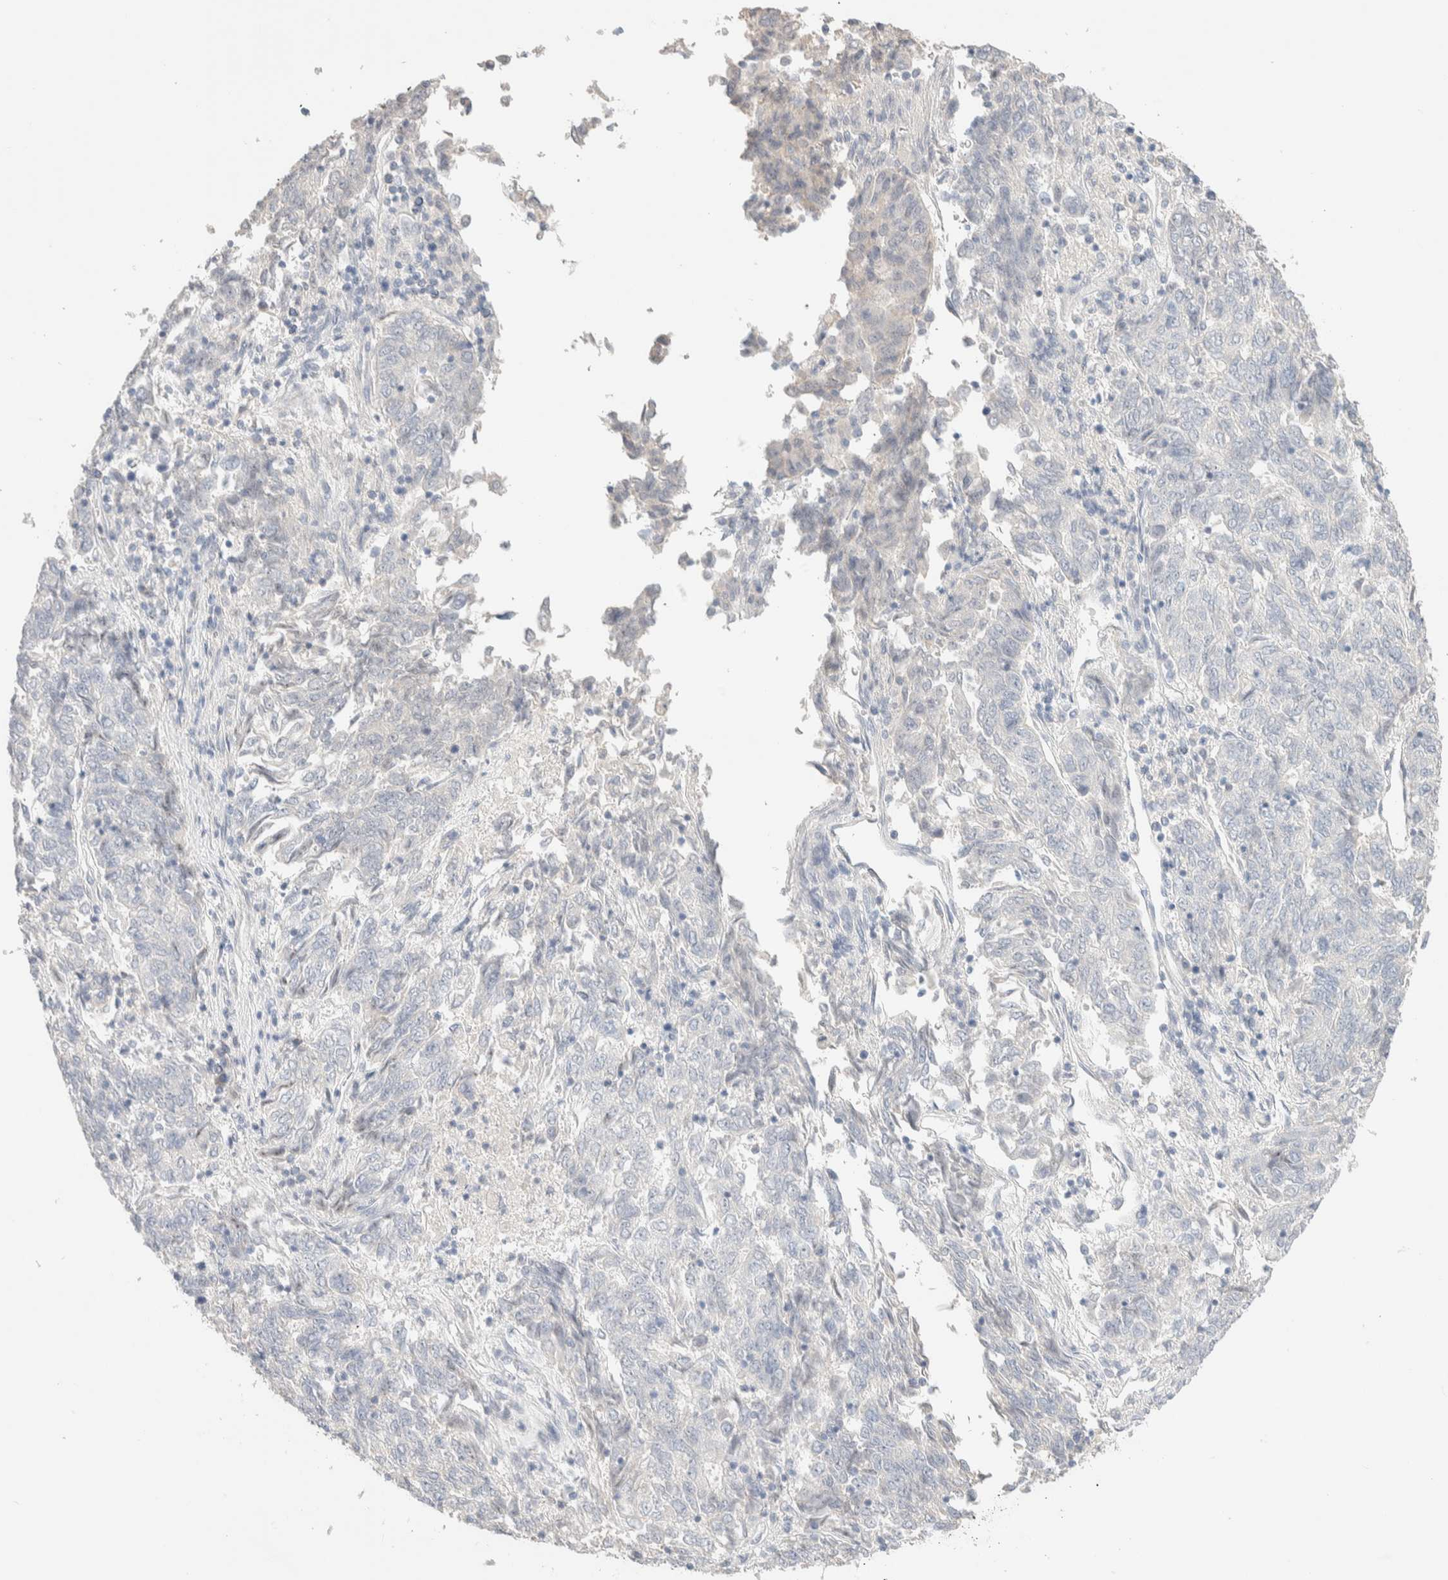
{"staining": {"intensity": "negative", "quantity": "none", "location": "none"}, "tissue": "endometrial cancer", "cell_type": "Tumor cells", "image_type": "cancer", "snomed": [{"axis": "morphology", "description": "Adenocarcinoma, NOS"}, {"axis": "topography", "description": "Endometrium"}], "caption": "Tumor cells are negative for protein expression in human endometrial adenocarcinoma.", "gene": "RIDA", "patient": {"sex": "female", "age": 80}}